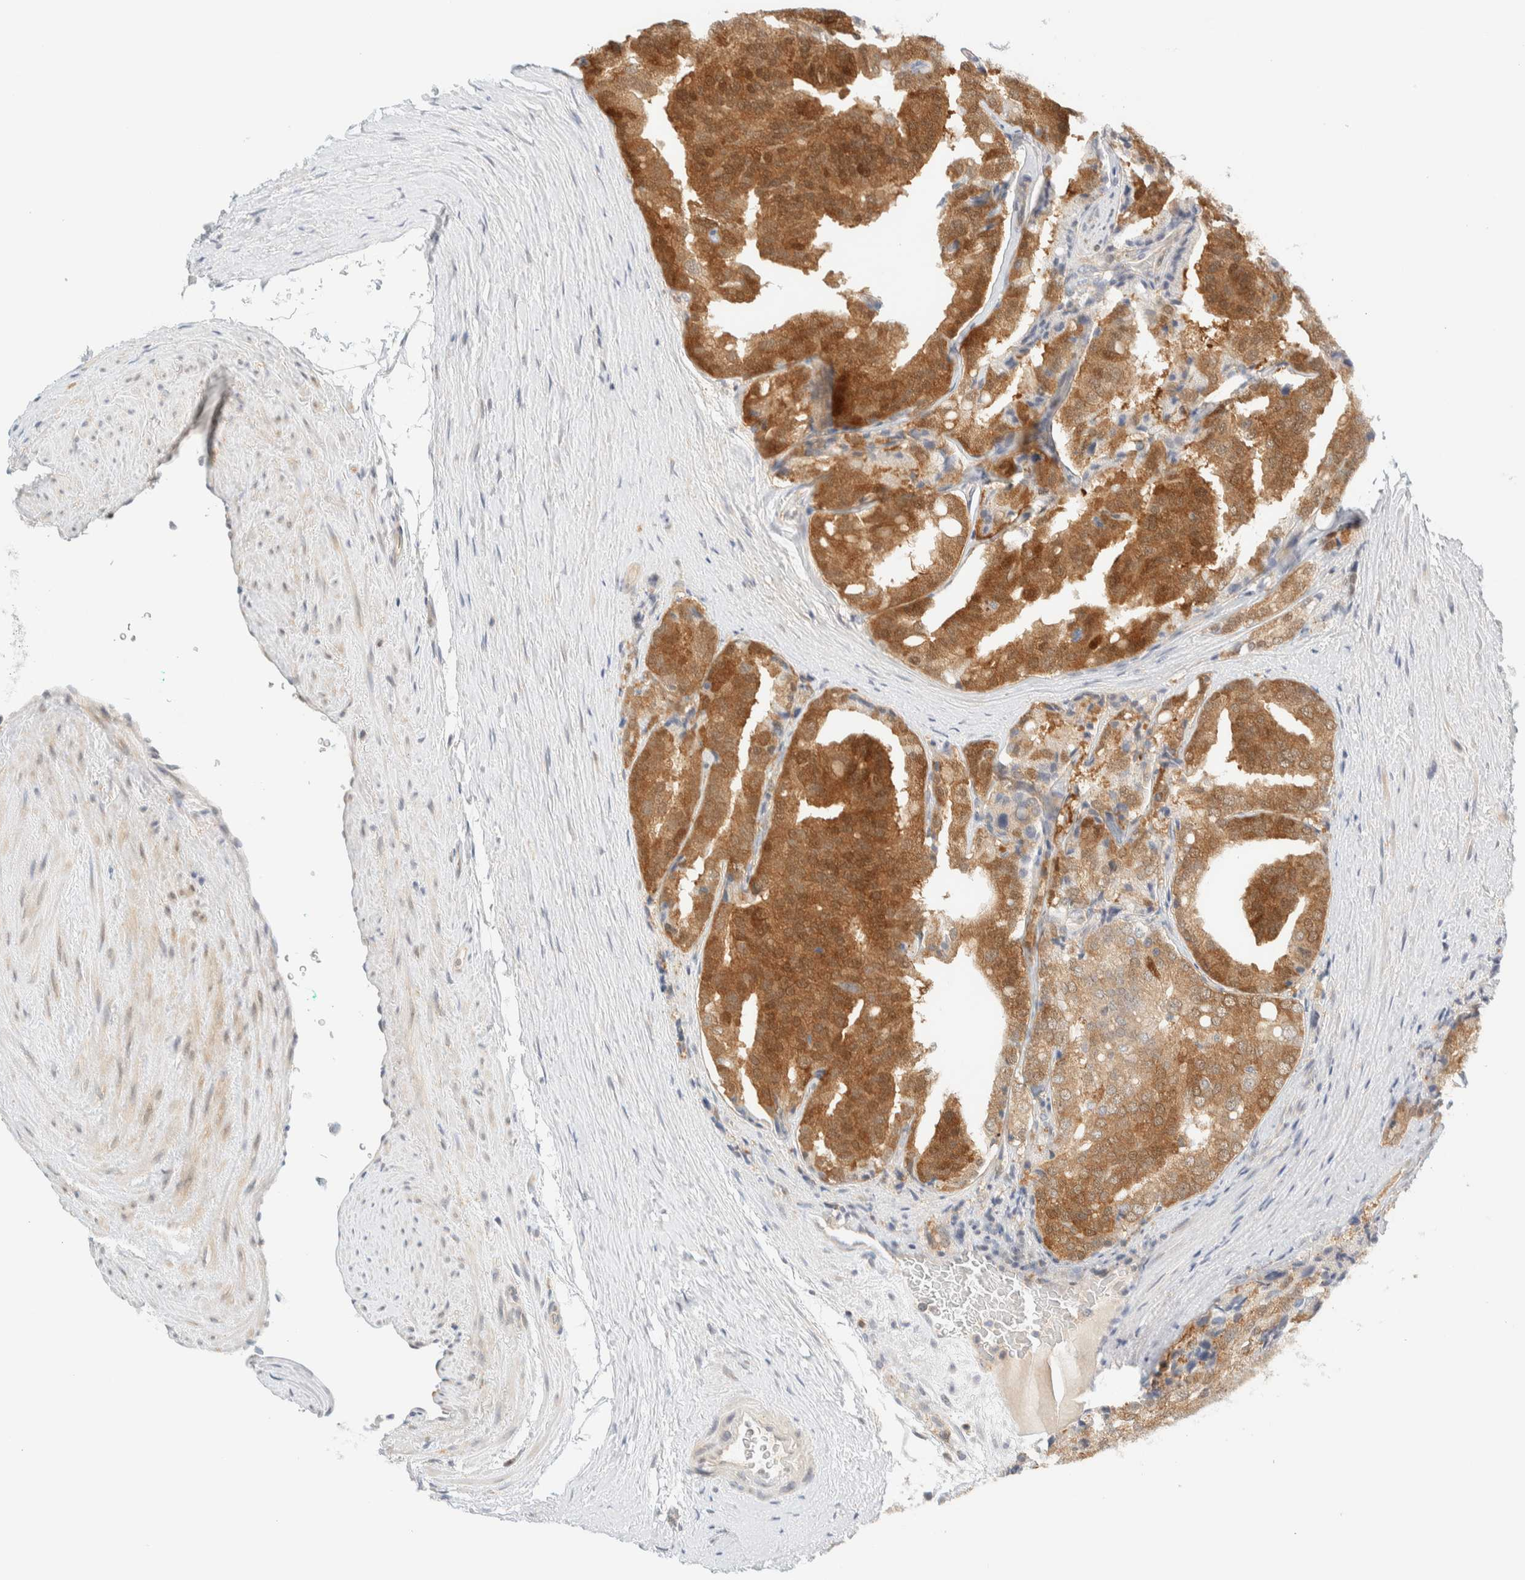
{"staining": {"intensity": "moderate", "quantity": "25%-75%", "location": "cytoplasmic/membranous"}, "tissue": "prostate cancer", "cell_type": "Tumor cells", "image_type": "cancer", "snomed": [{"axis": "morphology", "description": "Adenocarcinoma, High grade"}, {"axis": "topography", "description": "Prostate"}], "caption": "Human adenocarcinoma (high-grade) (prostate) stained with a brown dye reveals moderate cytoplasmic/membranous positive positivity in about 25%-75% of tumor cells.", "gene": "PCYT2", "patient": {"sex": "male", "age": 50}}